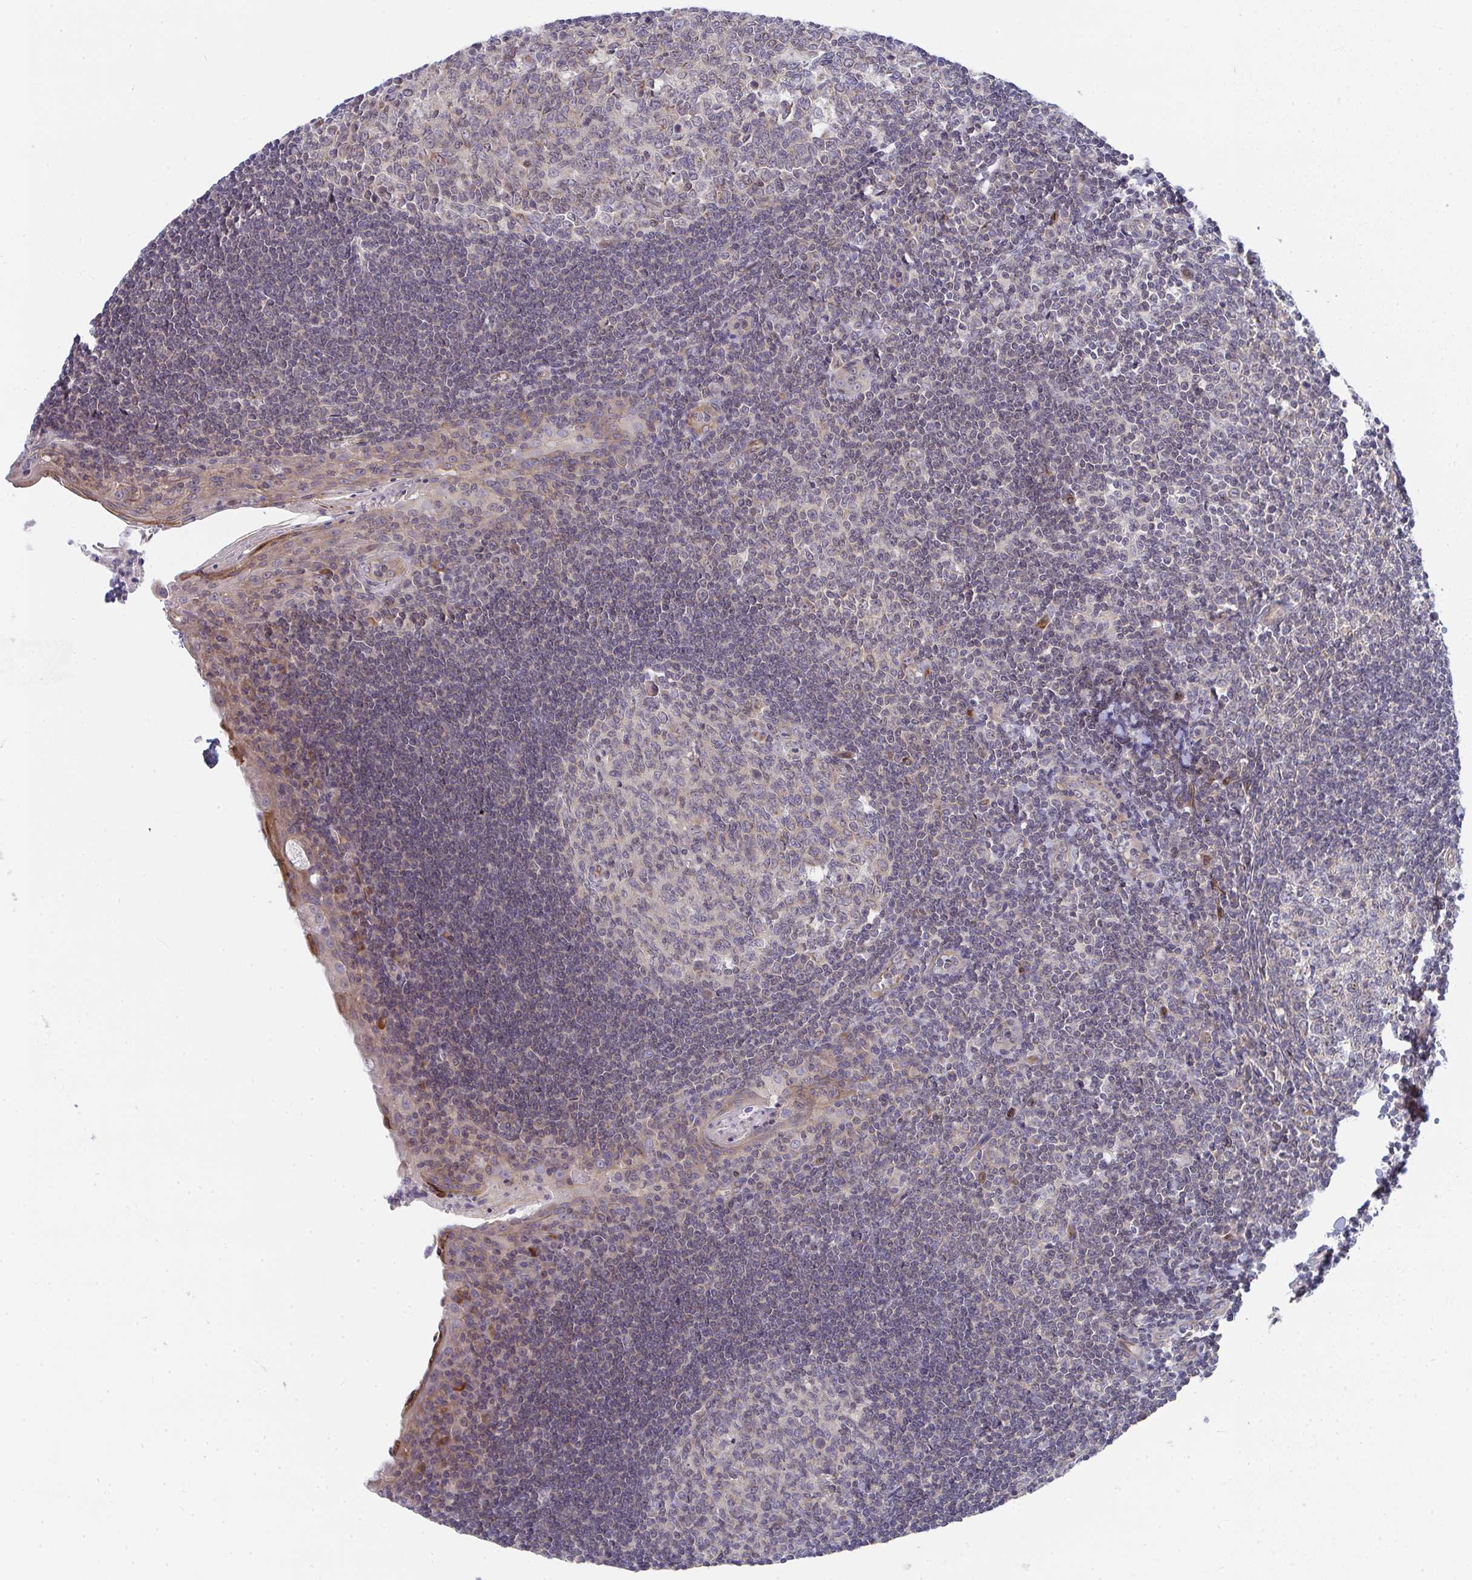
{"staining": {"intensity": "weak", "quantity": "25%-75%", "location": "cytoplasmic/membranous"}, "tissue": "tonsil", "cell_type": "Germinal center cells", "image_type": "normal", "snomed": [{"axis": "morphology", "description": "Normal tissue, NOS"}, {"axis": "topography", "description": "Tonsil"}], "caption": "Unremarkable tonsil was stained to show a protein in brown. There is low levels of weak cytoplasmic/membranous expression in approximately 25%-75% of germinal center cells. (DAB IHC, brown staining for protein, blue staining for nuclei).", "gene": "EIF1AD", "patient": {"sex": "male", "age": 27}}